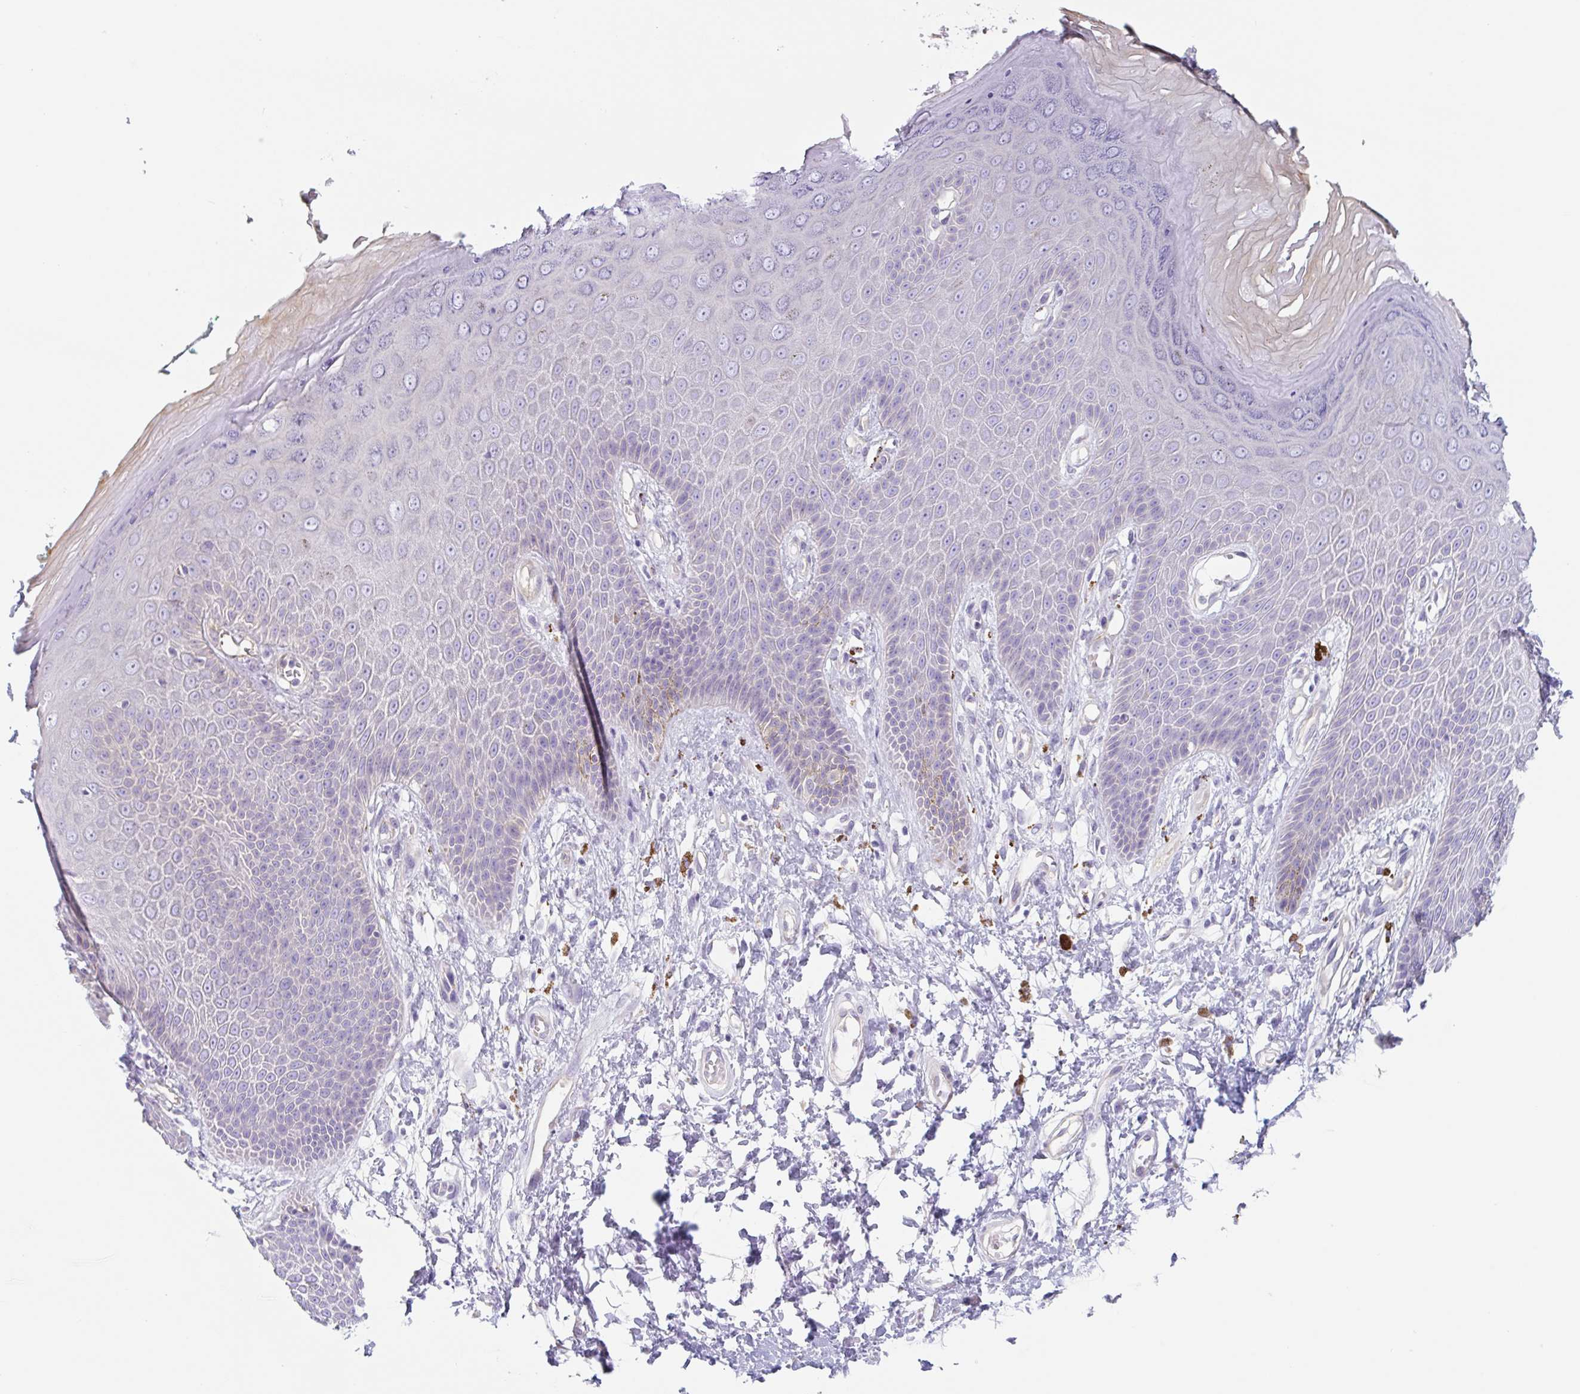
{"staining": {"intensity": "moderate", "quantity": "<25%", "location": "cytoplasmic/membranous"}, "tissue": "skin", "cell_type": "Epidermal cells", "image_type": "normal", "snomed": [{"axis": "morphology", "description": "Normal tissue, NOS"}, {"axis": "topography", "description": "Anal"}, {"axis": "topography", "description": "Peripheral nerve tissue"}], "caption": "IHC (DAB) staining of unremarkable skin exhibits moderate cytoplasmic/membranous protein positivity in approximately <25% of epidermal cells.", "gene": "LENG9", "patient": {"sex": "male", "age": 78}}